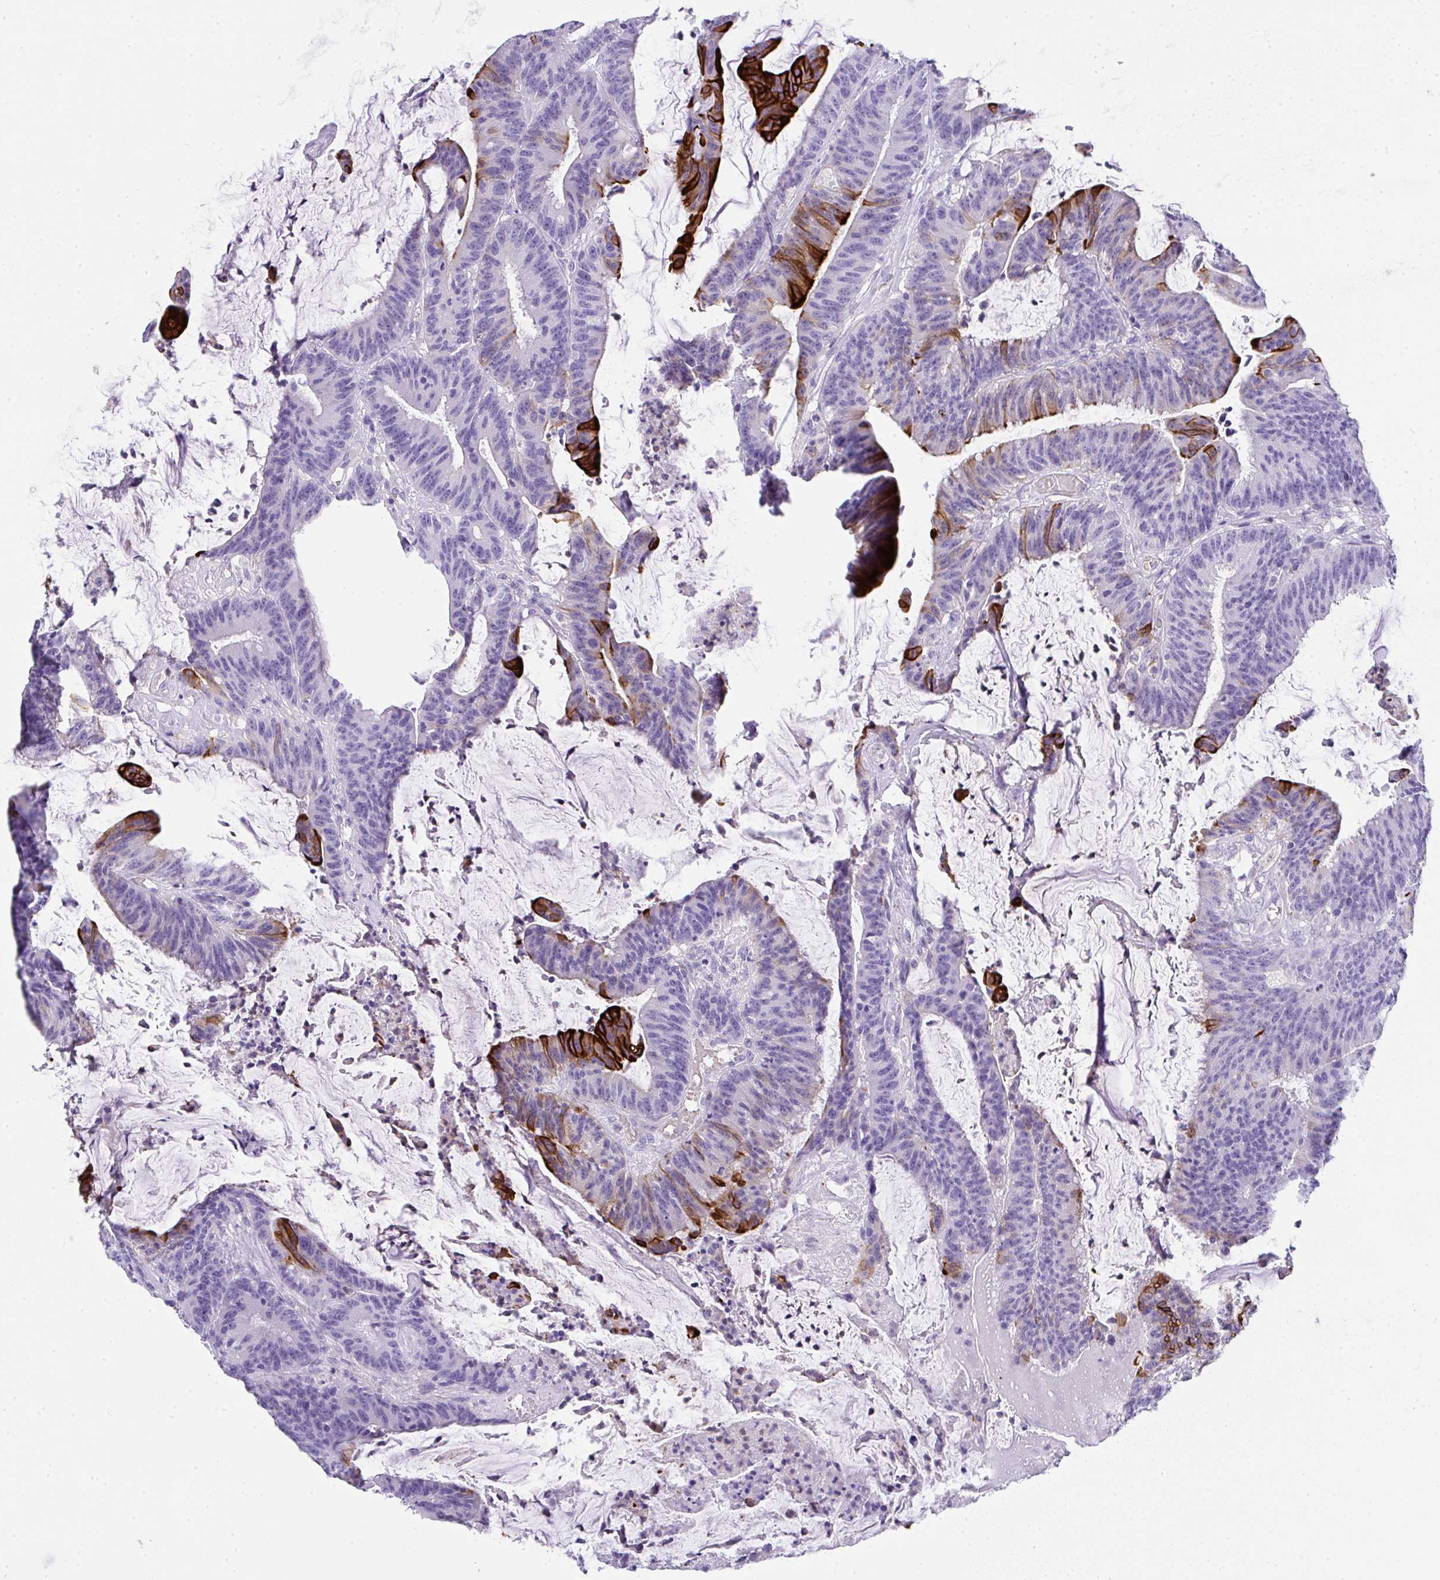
{"staining": {"intensity": "strong", "quantity": "<25%", "location": "cytoplasmic/membranous"}, "tissue": "colorectal cancer", "cell_type": "Tumor cells", "image_type": "cancer", "snomed": [{"axis": "morphology", "description": "Adenocarcinoma, NOS"}, {"axis": "topography", "description": "Colon"}], "caption": "Protein positivity by immunohistochemistry (IHC) displays strong cytoplasmic/membranous positivity in about <25% of tumor cells in colorectal cancer (adenocarcinoma). The staining was performed using DAB to visualize the protein expression in brown, while the nuclei were stained in blue with hematoxylin (Magnification: 20x).", "gene": "TNFAIP8", "patient": {"sex": "female", "age": 78}}